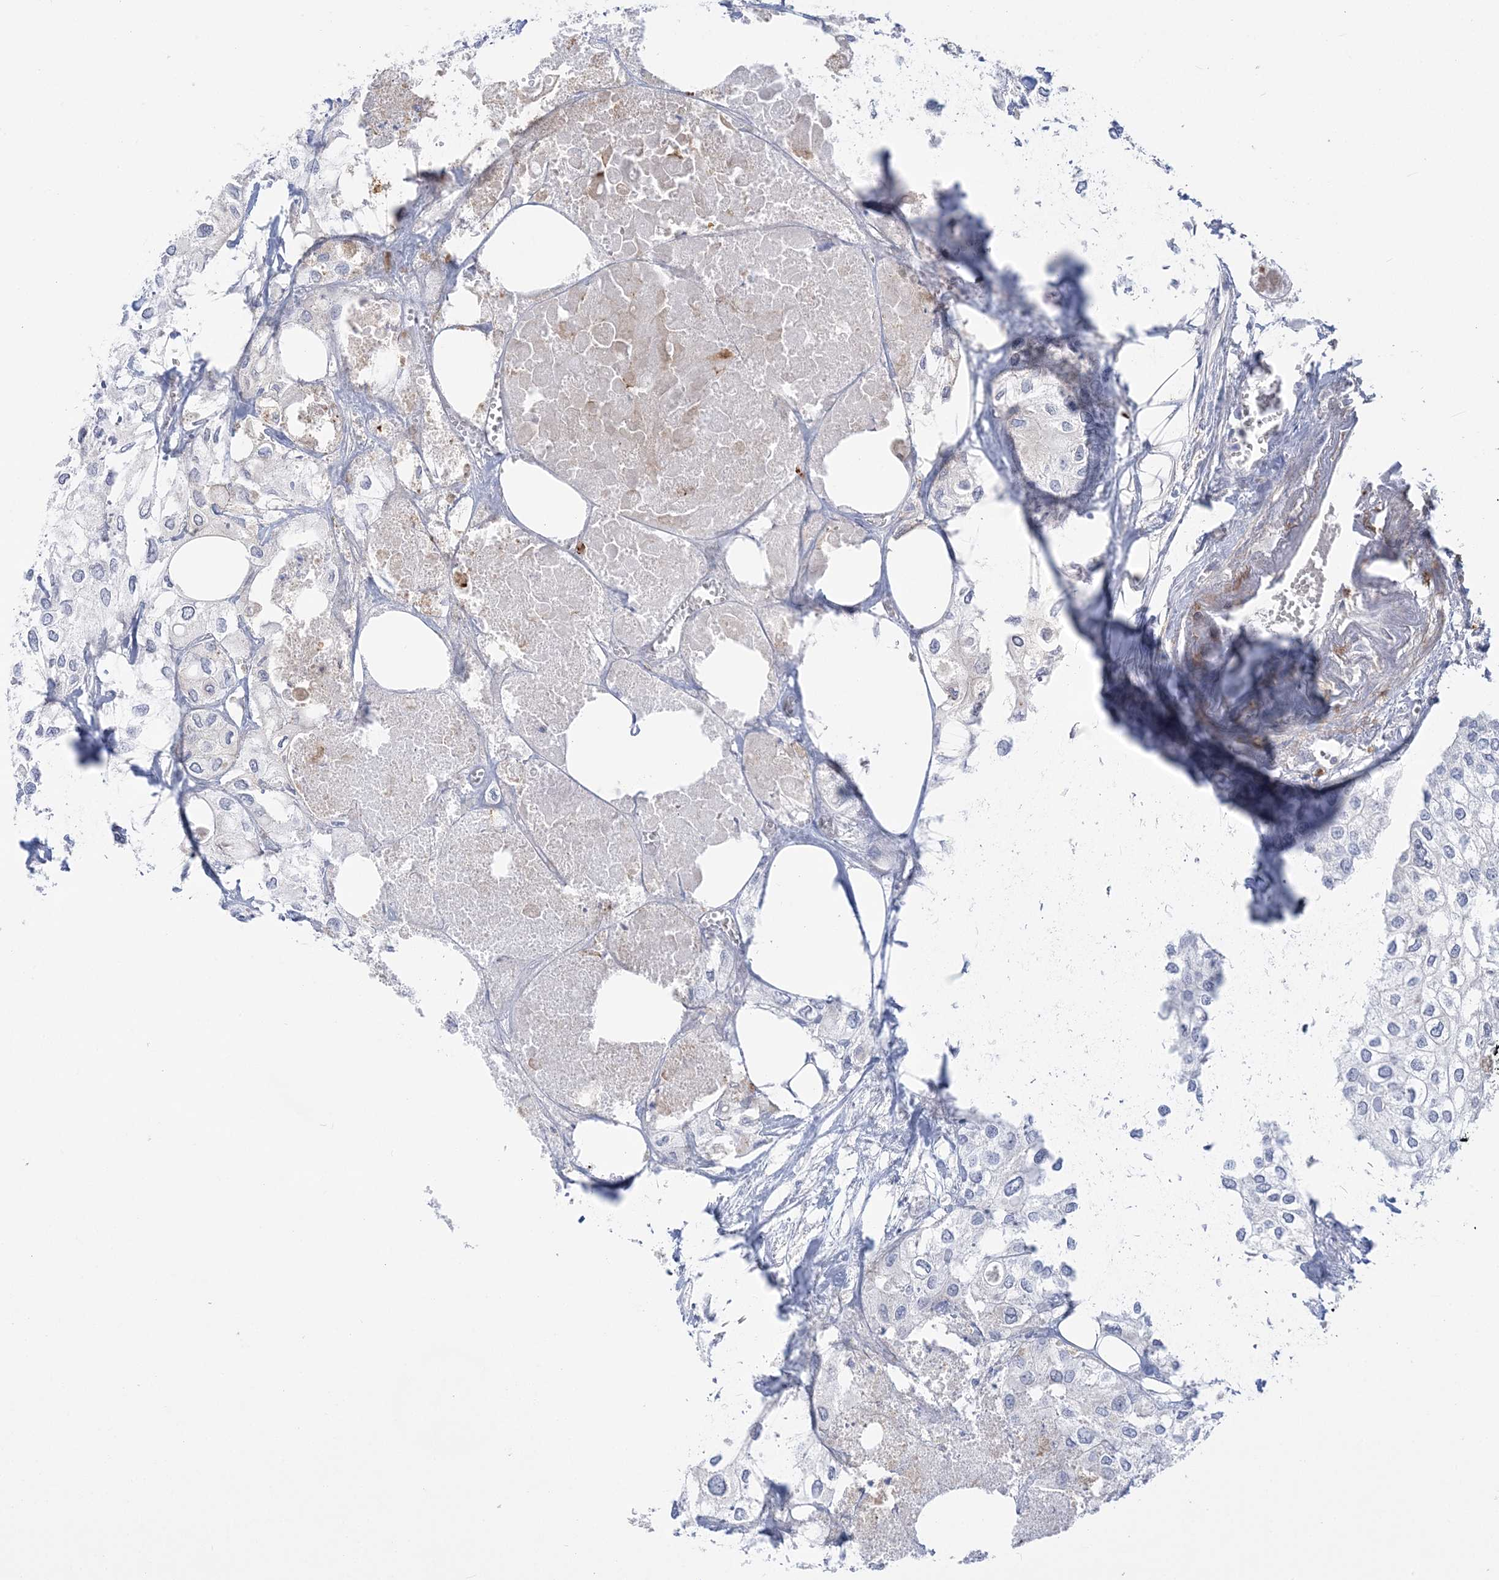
{"staining": {"intensity": "negative", "quantity": "none", "location": "none"}, "tissue": "urothelial cancer", "cell_type": "Tumor cells", "image_type": "cancer", "snomed": [{"axis": "morphology", "description": "Urothelial carcinoma, High grade"}, {"axis": "topography", "description": "Urinary bladder"}], "caption": "DAB (3,3'-diaminobenzidine) immunohistochemical staining of human high-grade urothelial carcinoma shows no significant expression in tumor cells.", "gene": "HAAO", "patient": {"sex": "male", "age": 64}}